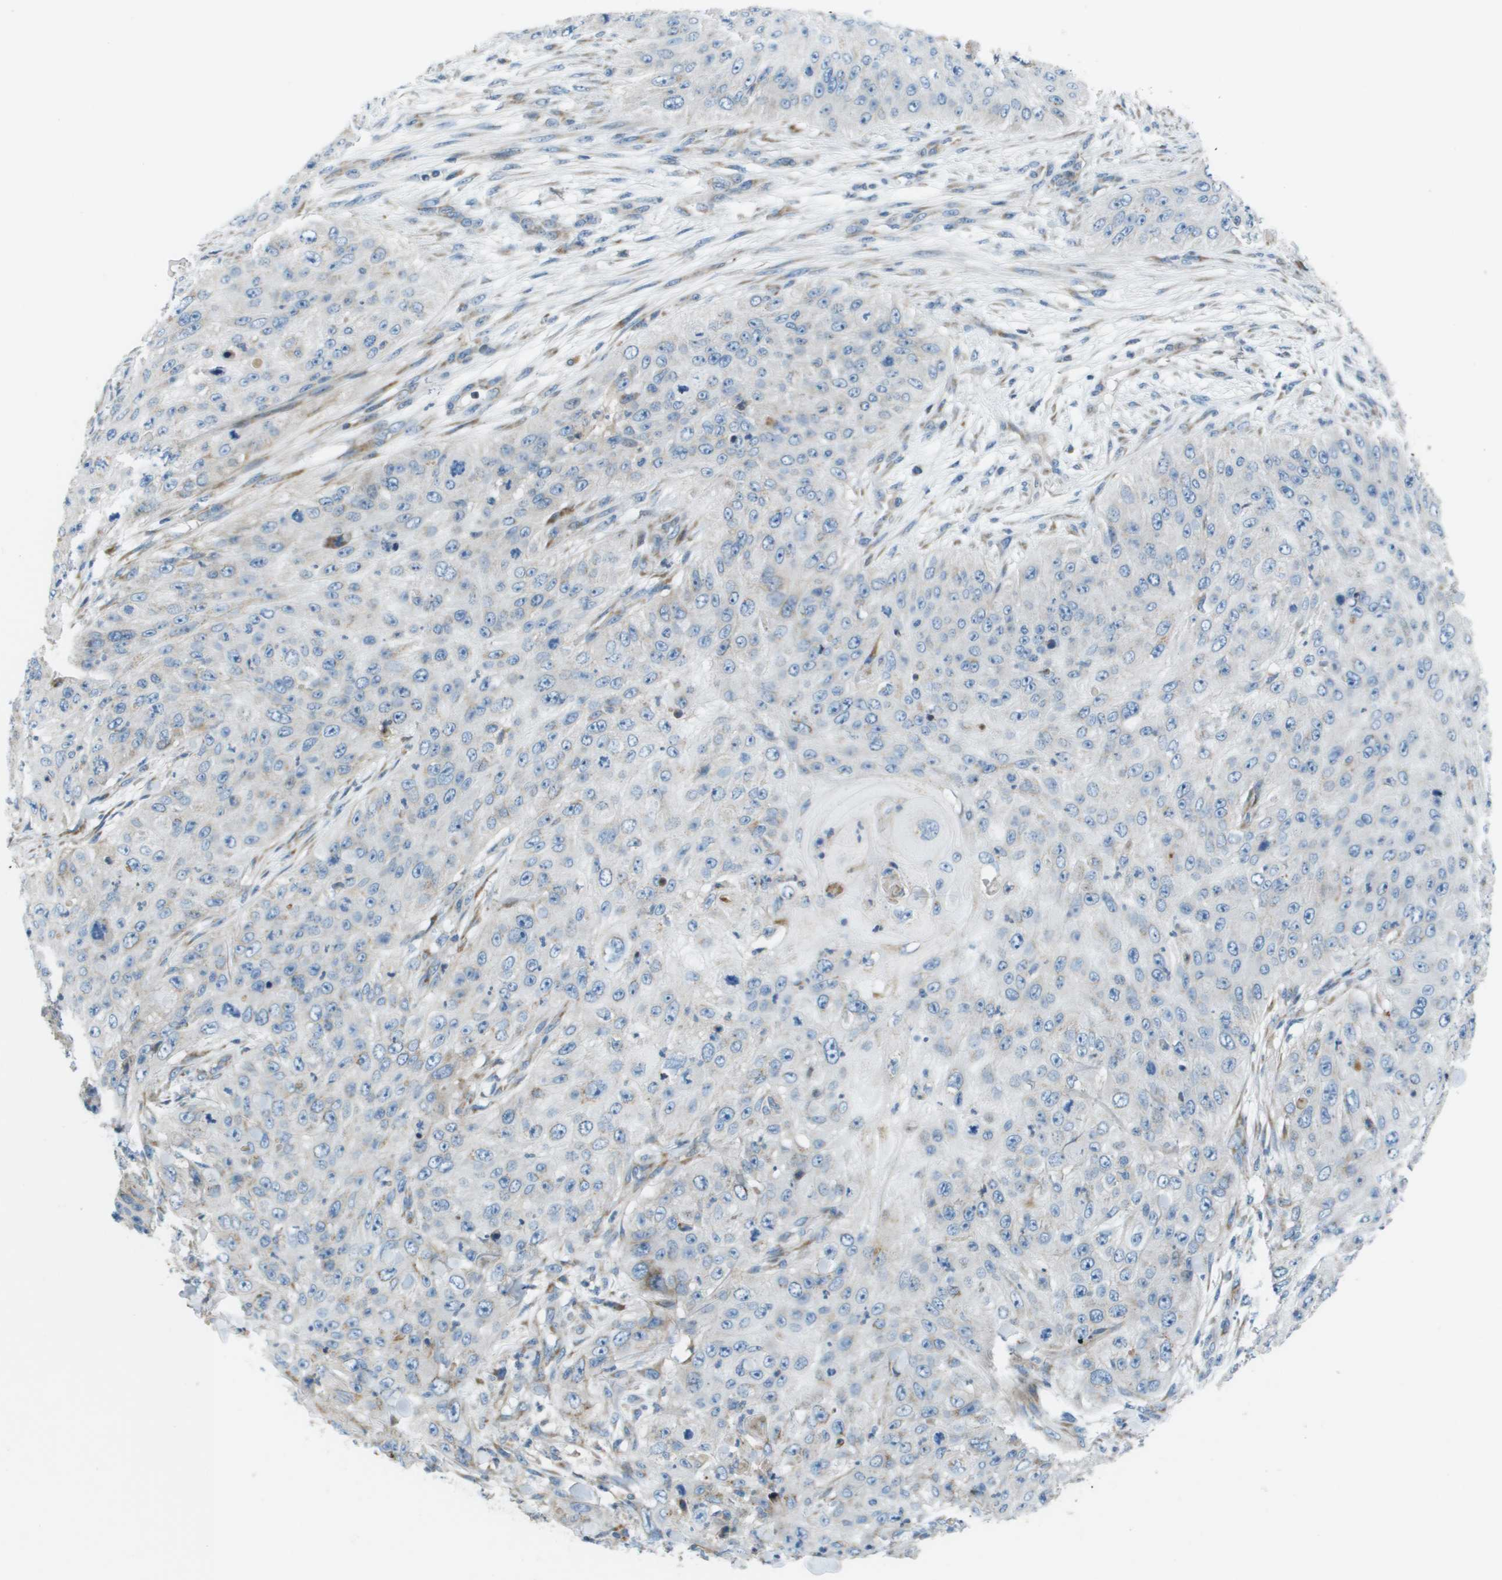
{"staining": {"intensity": "negative", "quantity": "none", "location": "none"}, "tissue": "skin cancer", "cell_type": "Tumor cells", "image_type": "cancer", "snomed": [{"axis": "morphology", "description": "Squamous cell carcinoma, NOS"}, {"axis": "topography", "description": "Skin"}], "caption": "Immunohistochemistry image of human skin cancer (squamous cell carcinoma) stained for a protein (brown), which exhibits no staining in tumor cells.", "gene": "GALNT6", "patient": {"sex": "female", "age": 80}}